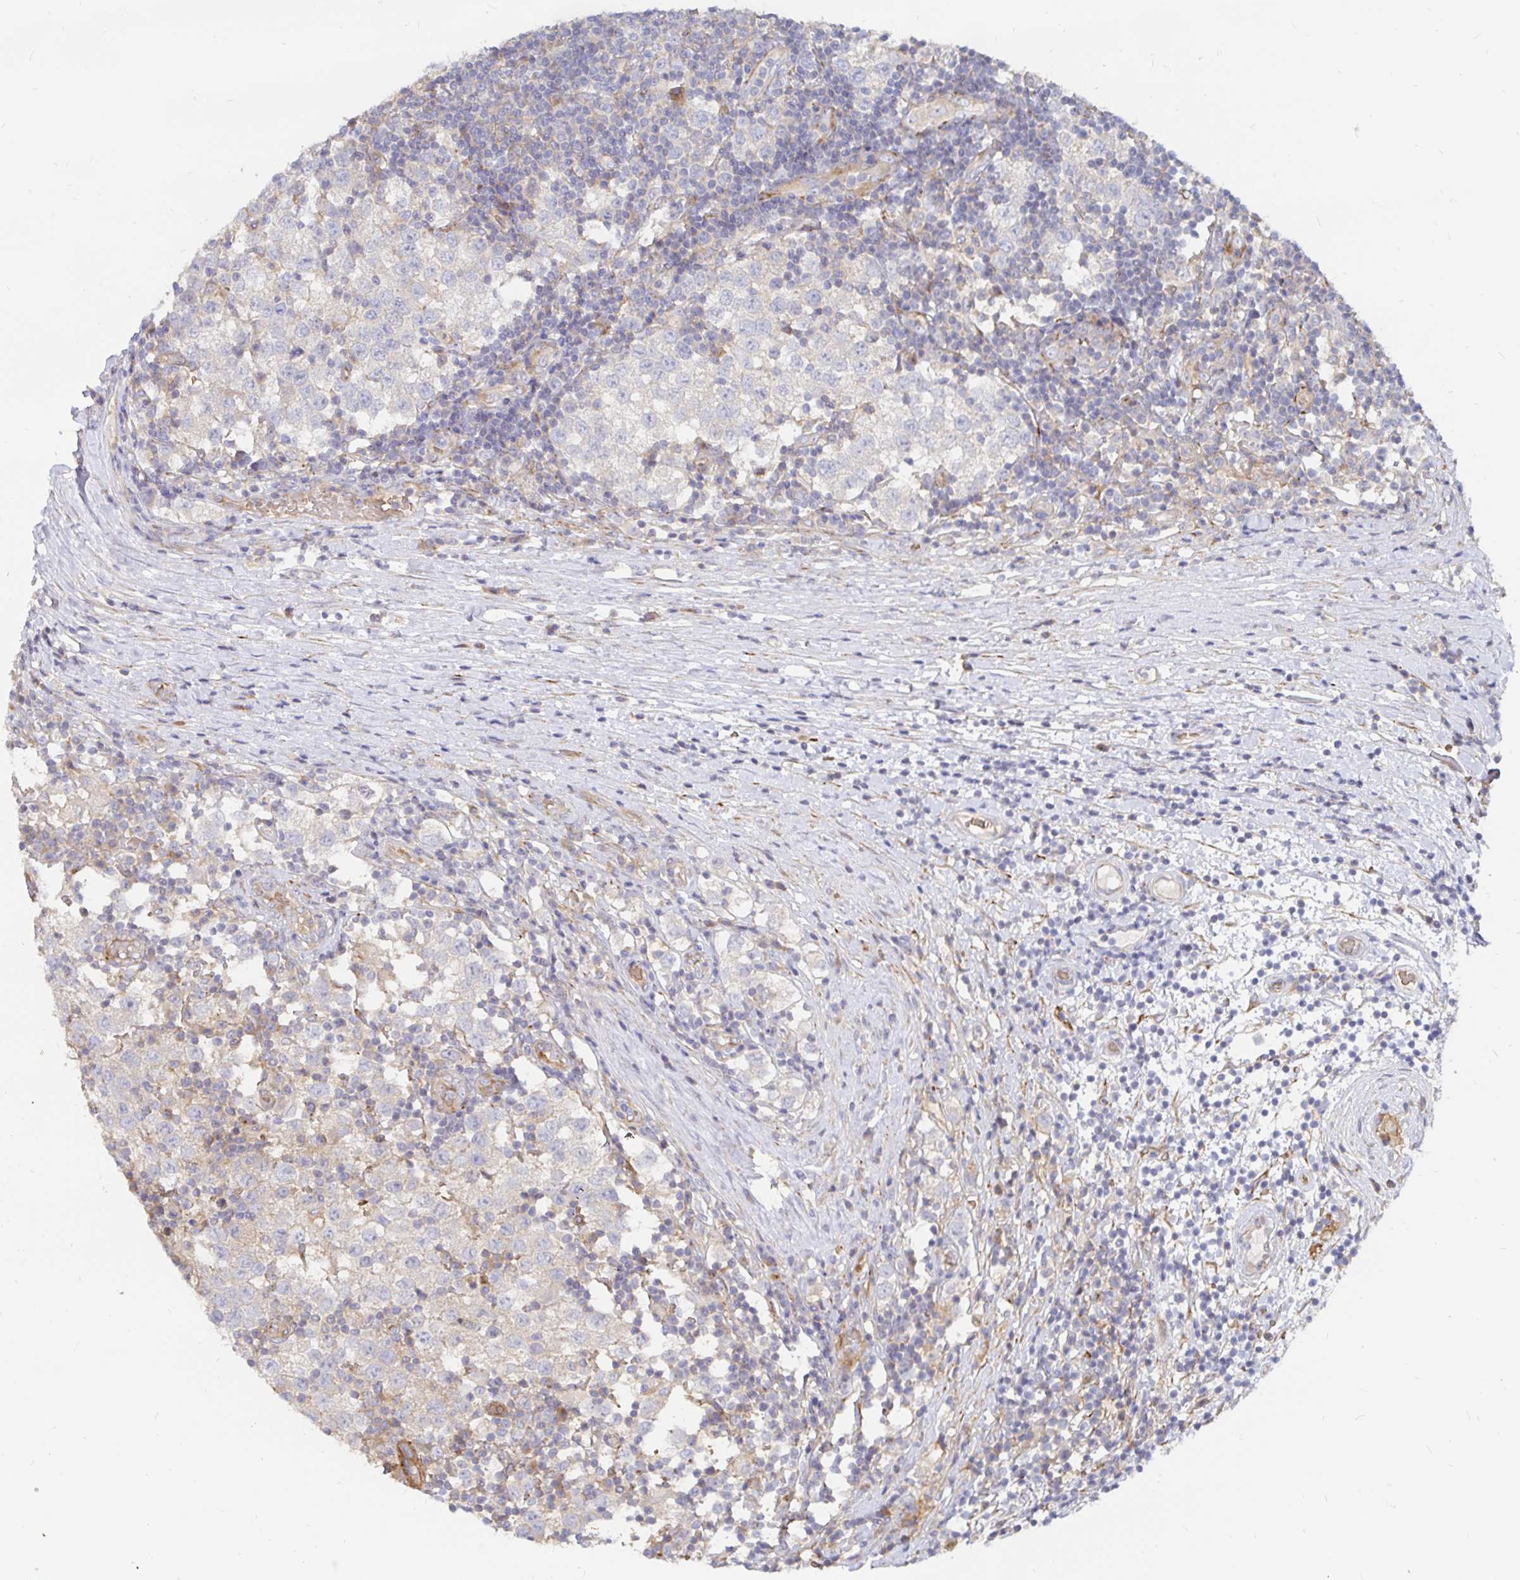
{"staining": {"intensity": "negative", "quantity": "none", "location": "none"}, "tissue": "testis cancer", "cell_type": "Tumor cells", "image_type": "cancer", "snomed": [{"axis": "morphology", "description": "Seminoma, NOS"}, {"axis": "topography", "description": "Testis"}], "caption": "Tumor cells show no significant expression in testis cancer (seminoma).", "gene": "KCTD19", "patient": {"sex": "male", "age": 34}}